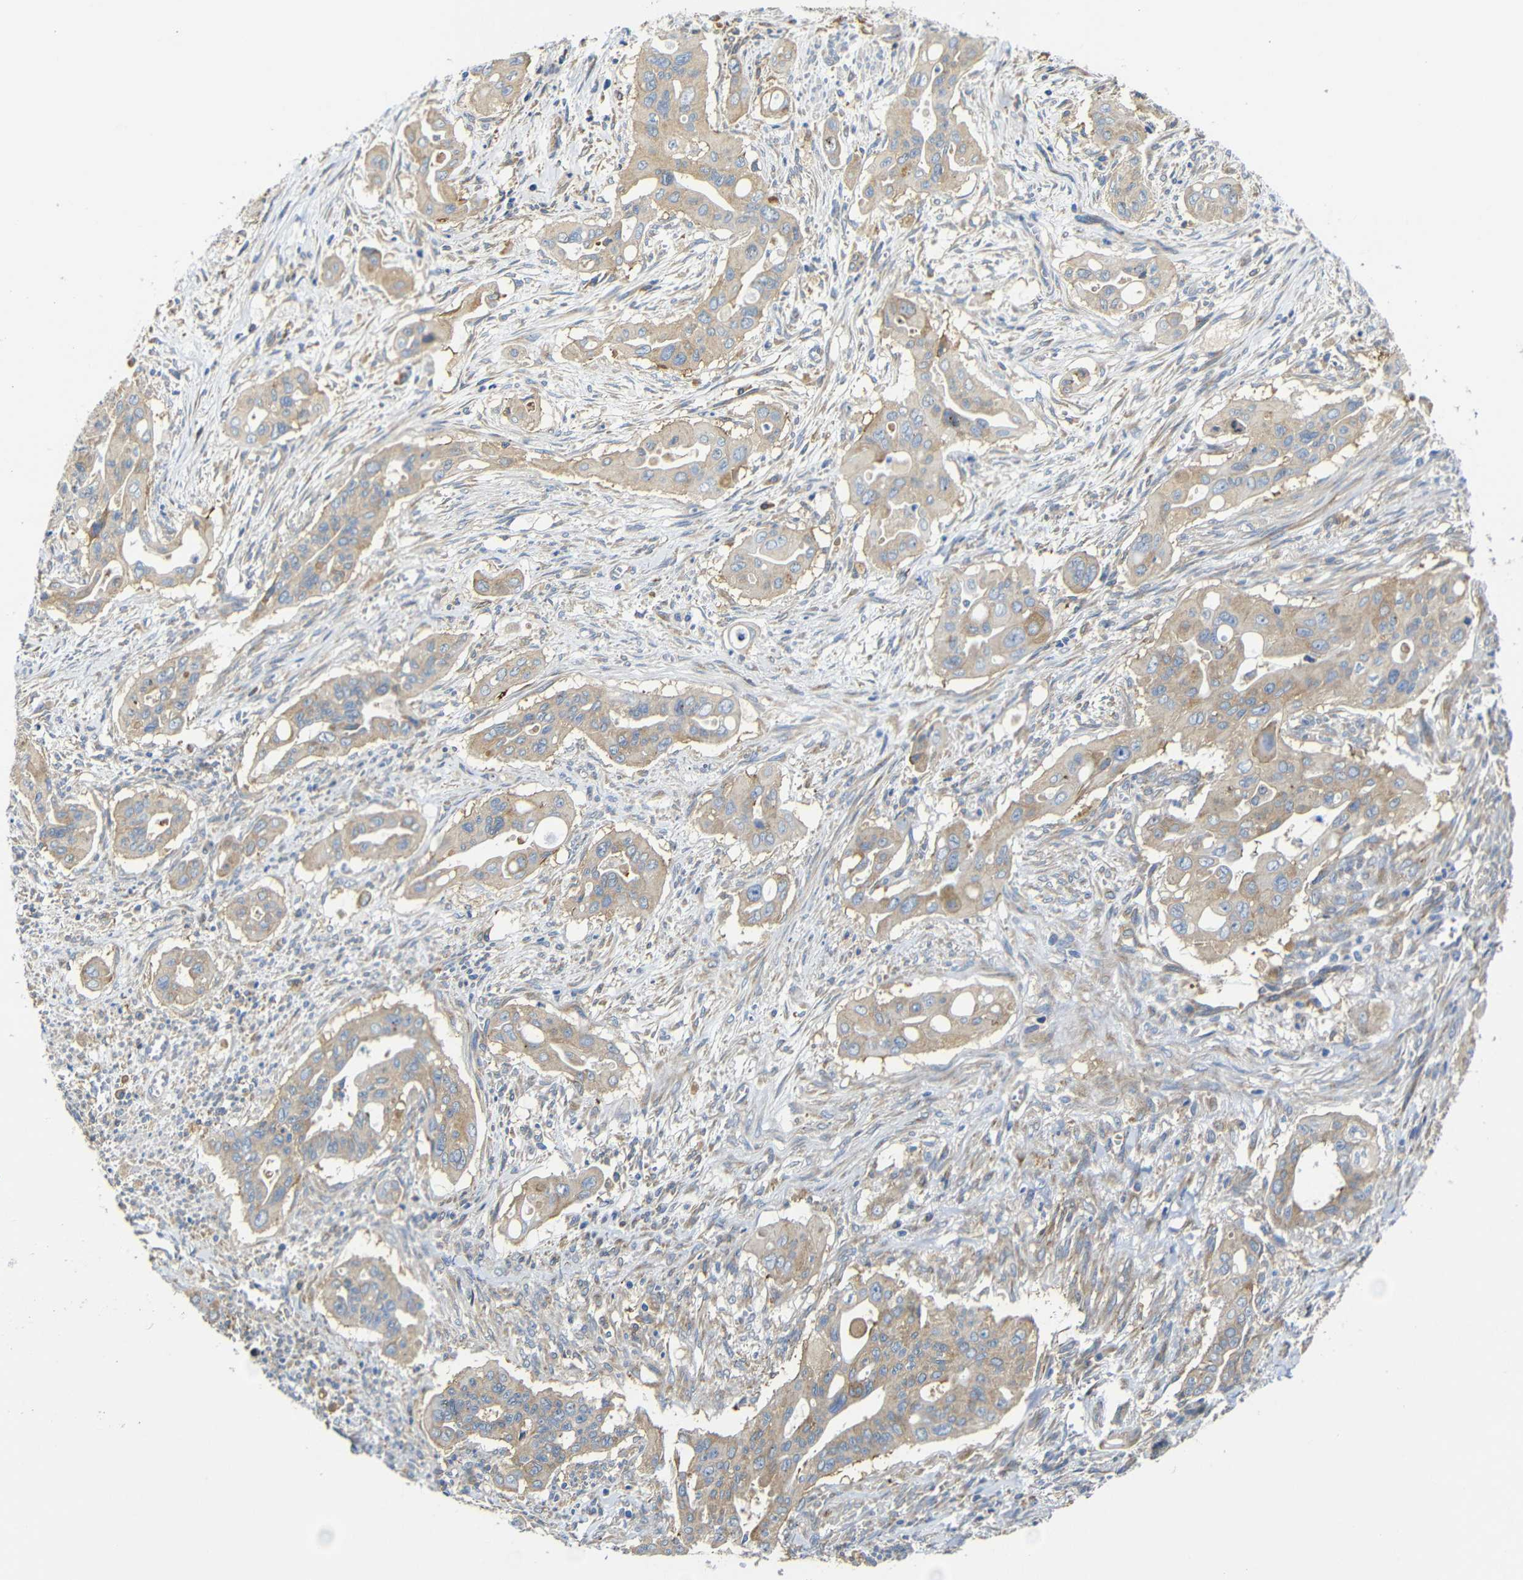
{"staining": {"intensity": "weak", "quantity": ">75%", "location": "cytoplasmic/membranous"}, "tissue": "pancreatic cancer", "cell_type": "Tumor cells", "image_type": "cancer", "snomed": [{"axis": "morphology", "description": "Adenocarcinoma, NOS"}, {"axis": "topography", "description": "Pancreas"}], "caption": "Immunohistochemistry photomicrograph of human pancreatic adenocarcinoma stained for a protein (brown), which demonstrates low levels of weak cytoplasmic/membranous expression in about >75% of tumor cells.", "gene": "CLCC1", "patient": {"sex": "male", "age": 77}}